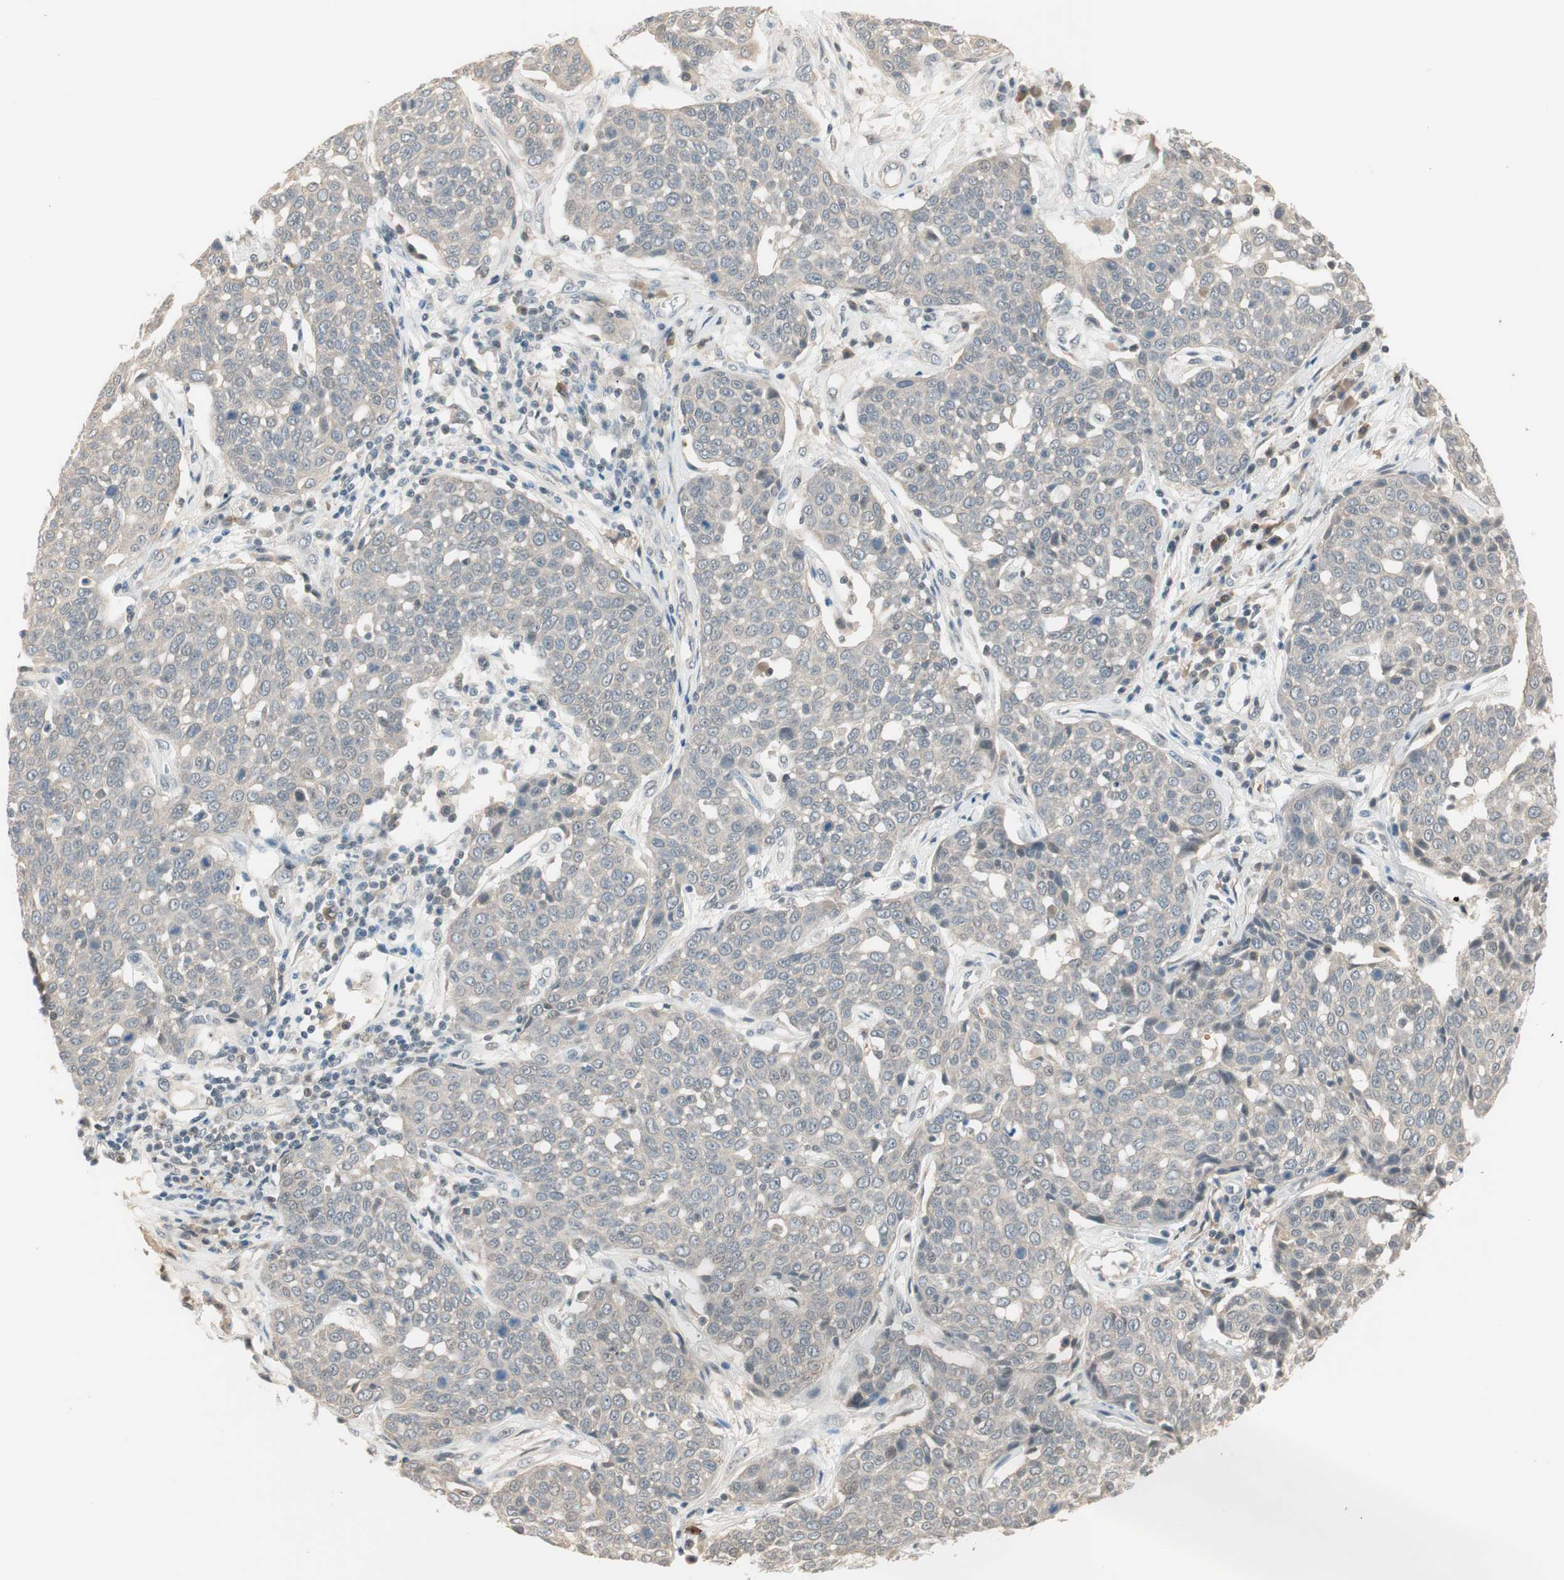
{"staining": {"intensity": "negative", "quantity": "none", "location": "none"}, "tissue": "cervical cancer", "cell_type": "Tumor cells", "image_type": "cancer", "snomed": [{"axis": "morphology", "description": "Squamous cell carcinoma, NOS"}, {"axis": "topography", "description": "Cervix"}], "caption": "This micrograph is of cervical squamous cell carcinoma stained with immunohistochemistry (IHC) to label a protein in brown with the nuclei are counter-stained blue. There is no staining in tumor cells. The staining was performed using DAB to visualize the protein expression in brown, while the nuclei were stained in blue with hematoxylin (Magnification: 20x).", "gene": "RNGTT", "patient": {"sex": "female", "age": 34}}